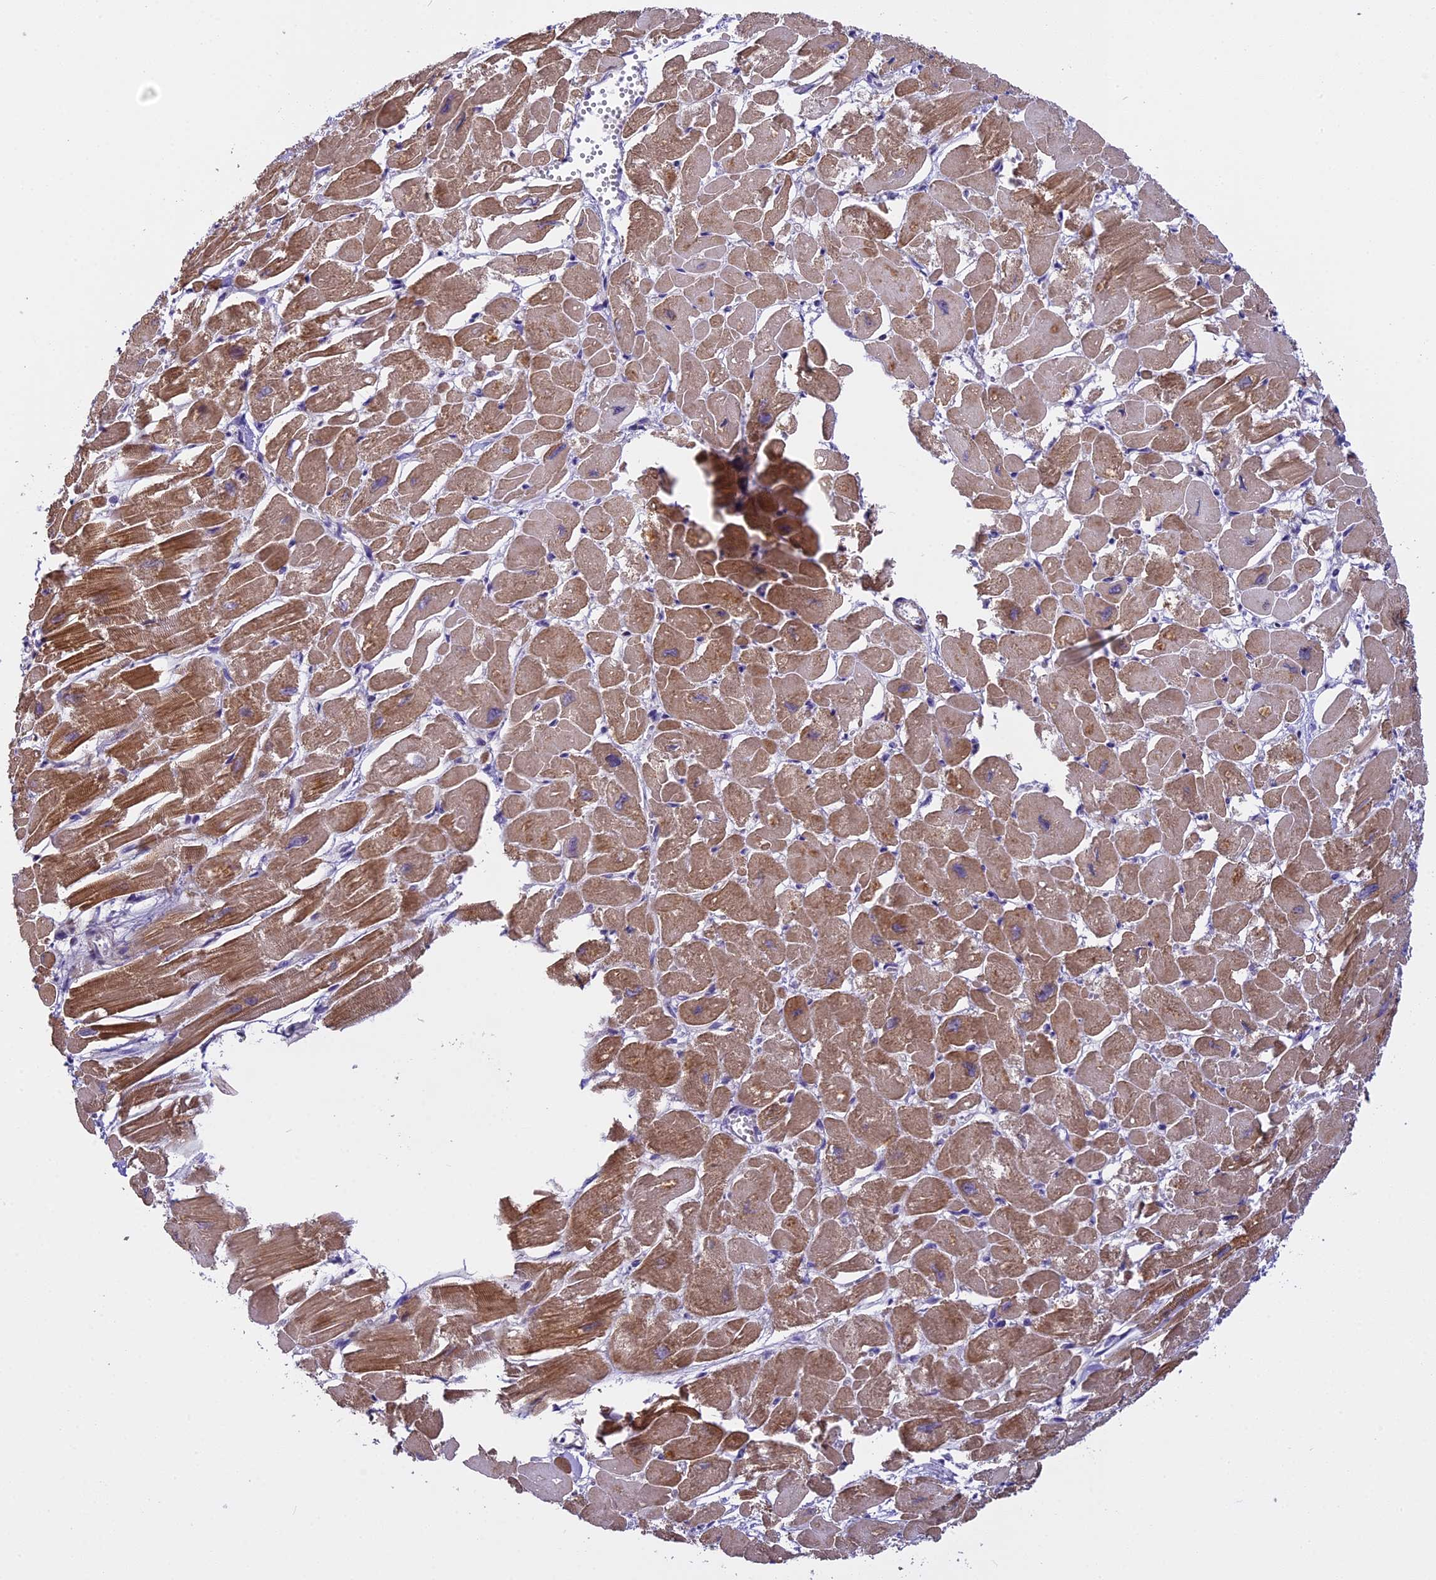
{"staining": {"intensity": "moderate", "quantity": ">75%", "location": "cytoplasmic/membranous"}, "tissue": "heart muscle", "cell_type": "Cardiomyocytes", "image_type": "normal", "snomed": [{"axis": "morphology", "description": "Normal tissue, NOS"}, {"axis": "topography", "description": "Heart"}], "caption": "Approximately >75% of cardiomyocytes in normal heart muscle show moderate cytoplasmic/membranous protein positivity as visualized by brown immunohistochemical staining.", "gene": "FAM98C", "patient": {"sex": "male", "age": 54}}